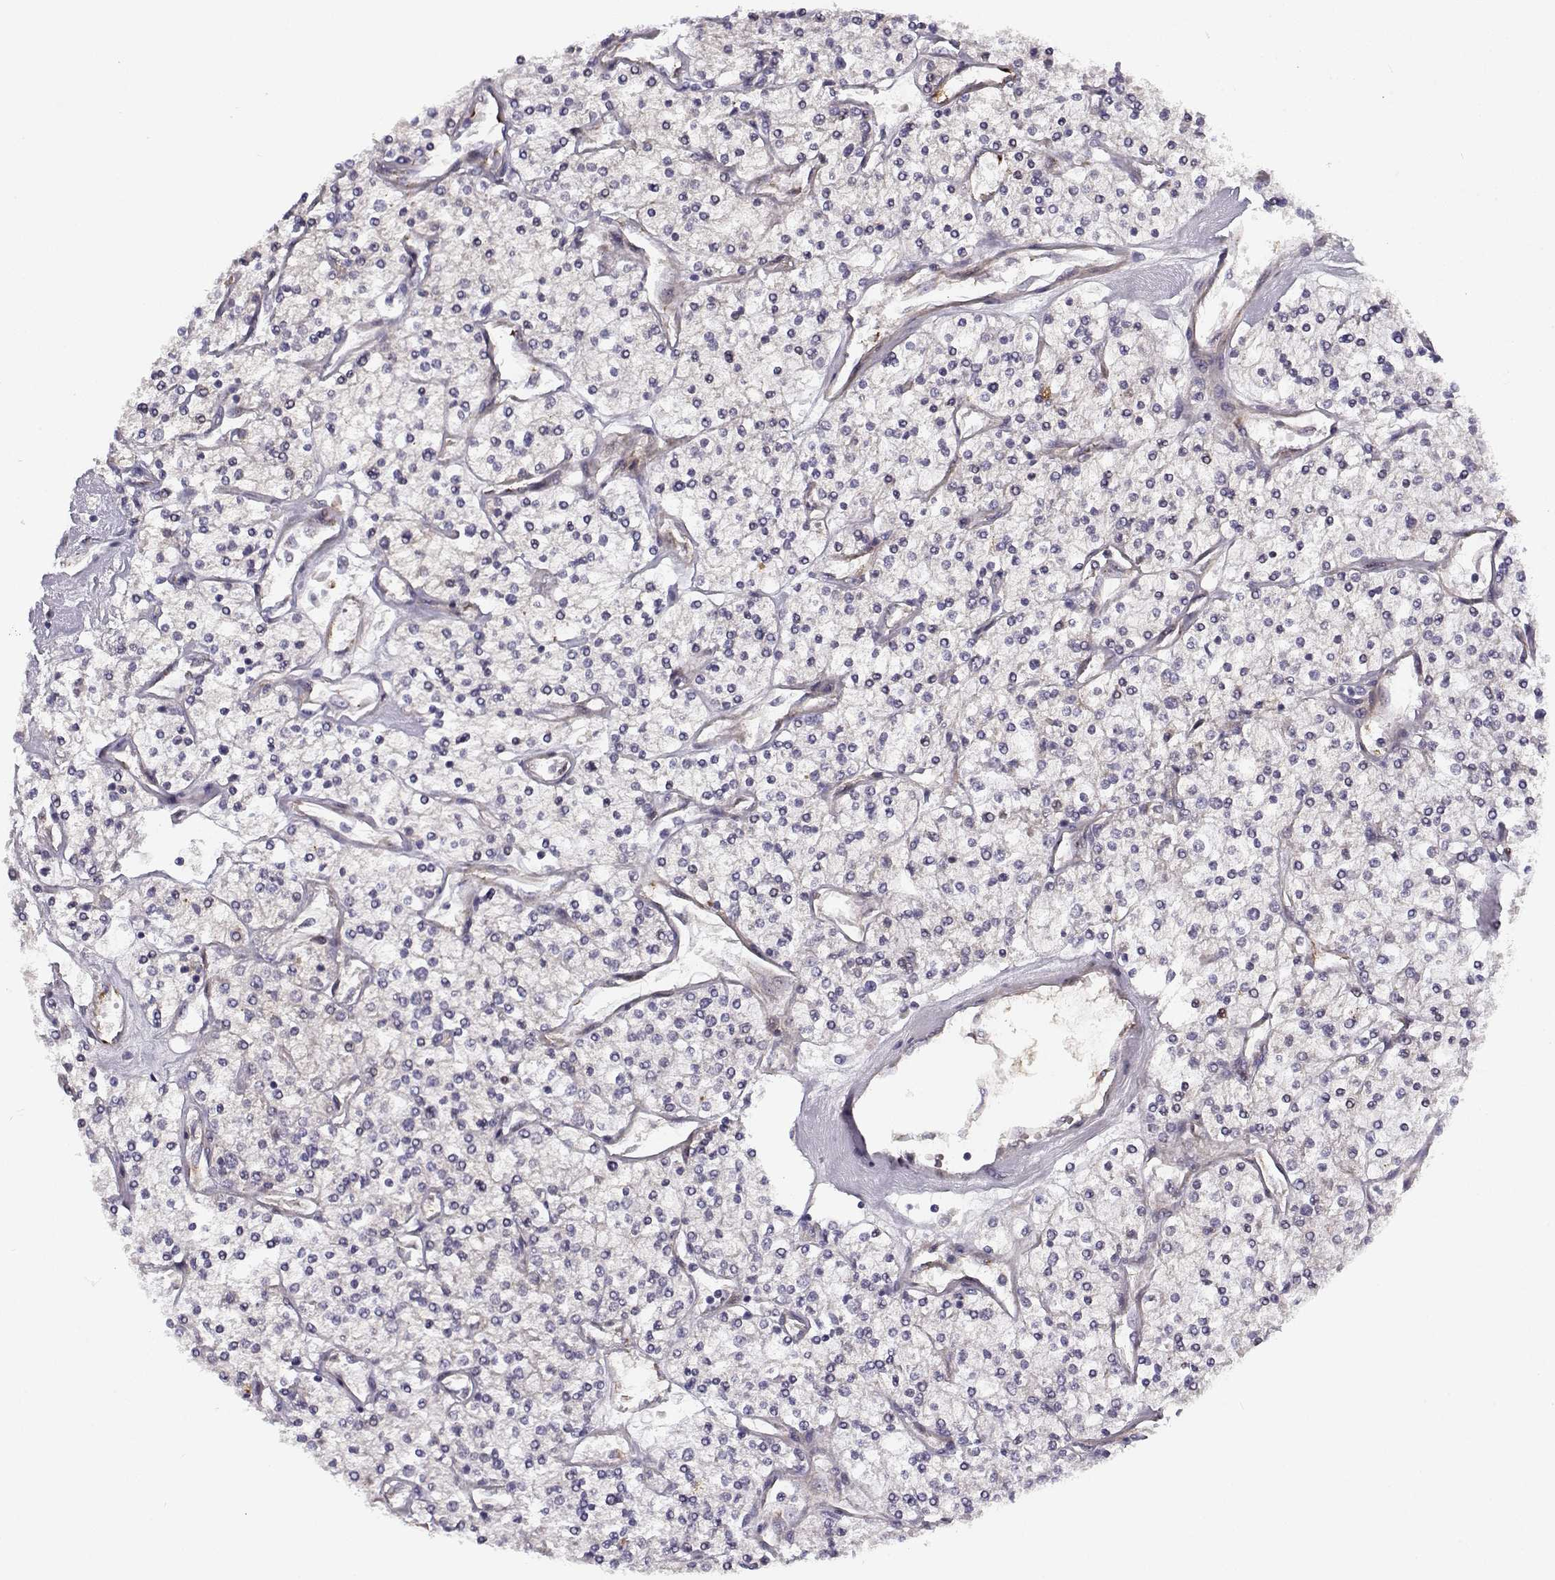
{"staining": {"intensity": "negative", "quantity": "none", "location": "none"}, "tissue": "renal cancer", "cell_type": "Tumor cells", "image_type": "cancer", "snomed": [{"axis": "morphology", "description": "Adenocarcinoma, NOS"}, {"axis": "topography", "description": "Kidney"}], "caption": "Adenocarcinoma (renal) was stained to show a protein in brown. There is no significant positivity in tumor cells. The staining is performed using DAB (3,3'-diaminobenzidine) brown chromogen with nuclei counter-stained in using hematoxylin.", "gene": "DDX25", "patient": {"sex": "male", "age": 80}}